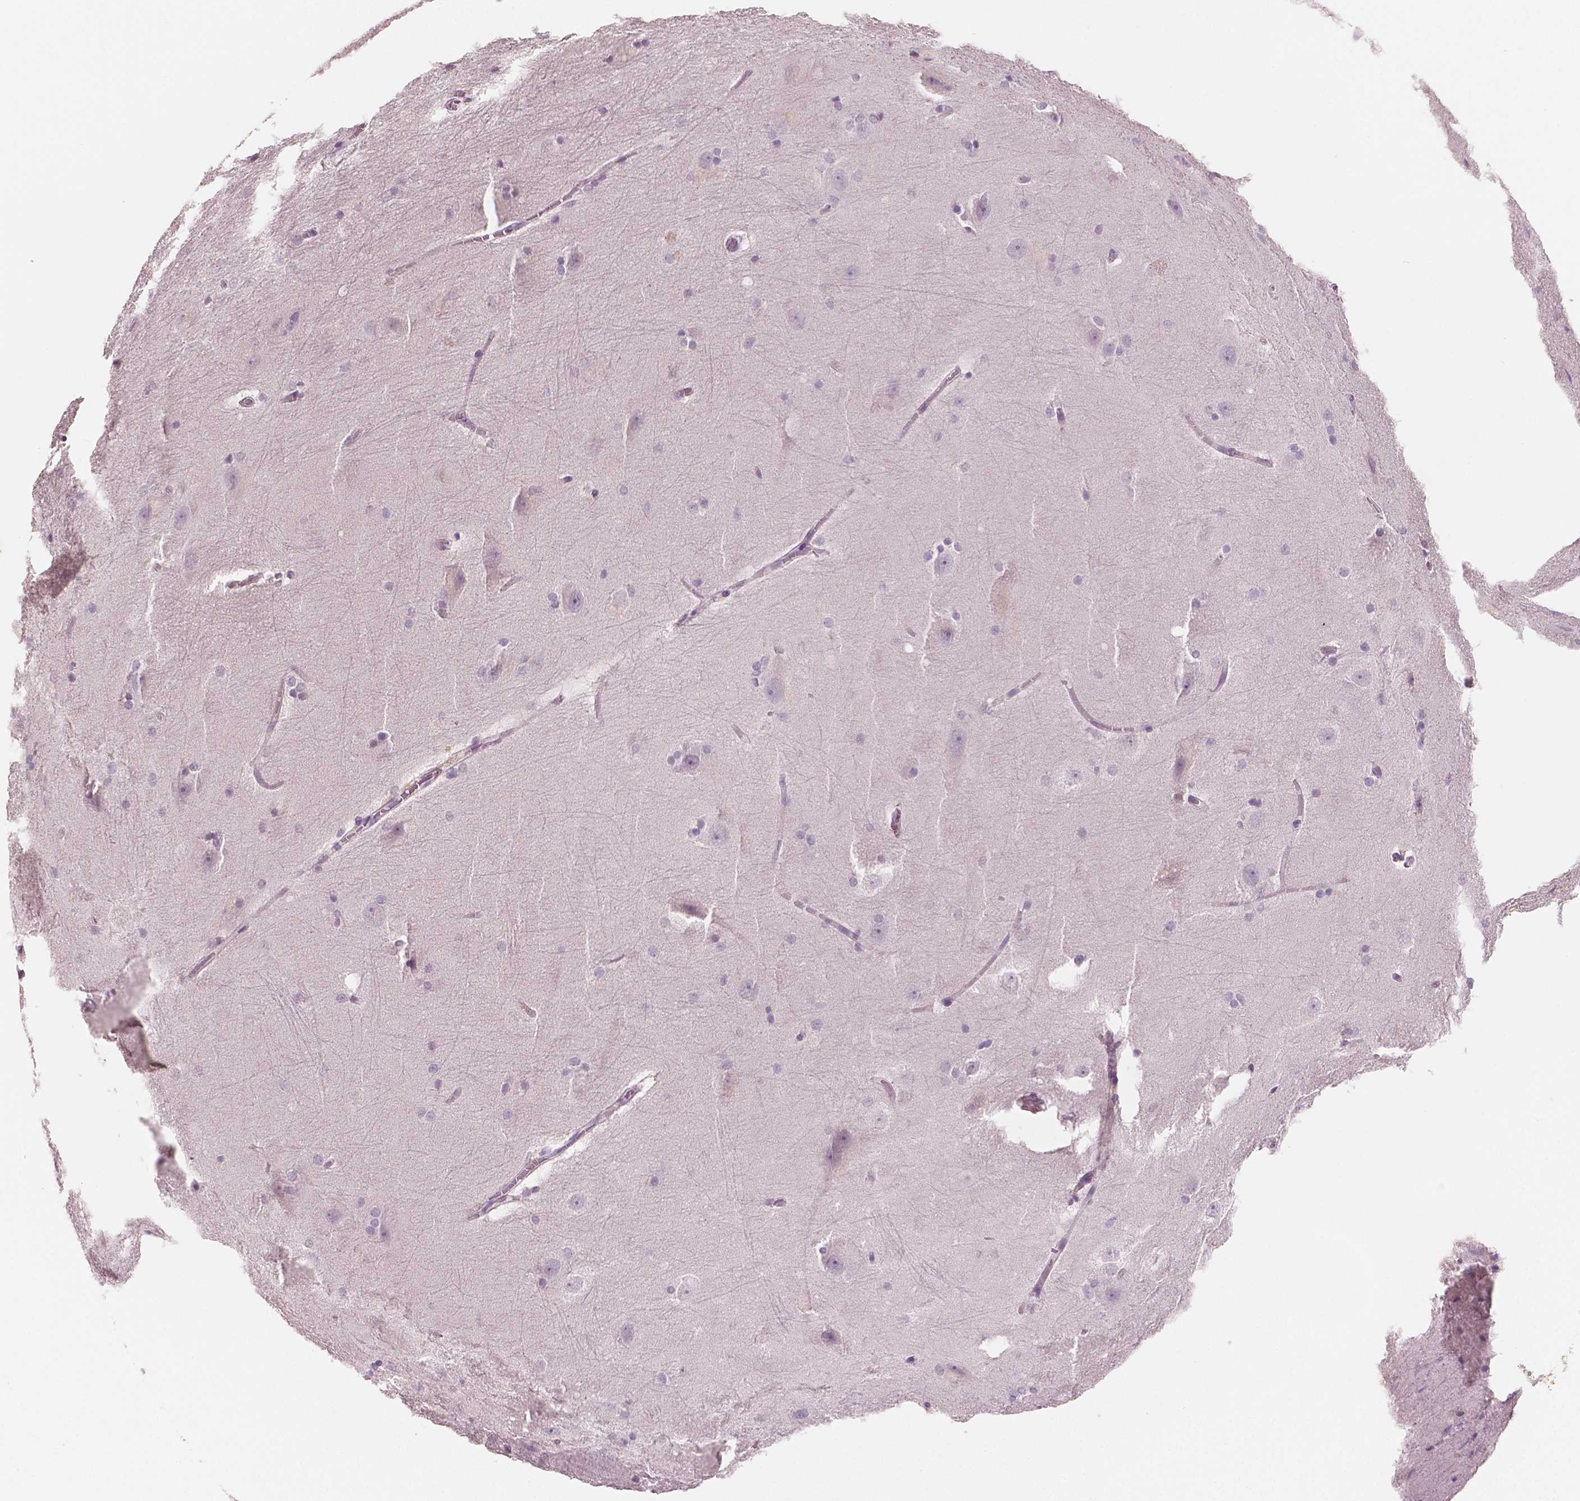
{"staining": {"intensity": "negative", "quantity": "none", "location": "none"}, "tissue": "hippocampus", "cell_type": "Glial cells", "image_type": "normal", "snomed": [{"axis": "morphology", "description": "Normal tissue, NOS"}, {"axis": "topography", "description": "Cerebral cortex"}, {"axis": "topography", "description": "Hippocampus"}], "caption": "Immunohistochemistry (IHC) of normal human hippocampus reveals no expression in glial cells. The staining was performed using DAB to visualize the protein expression in brown, while the nuclei were stained in blue with hematoxylin (Magnification: 20x).", "gene": "APOA4", "patient": {"sex": "female", "age": 19}}